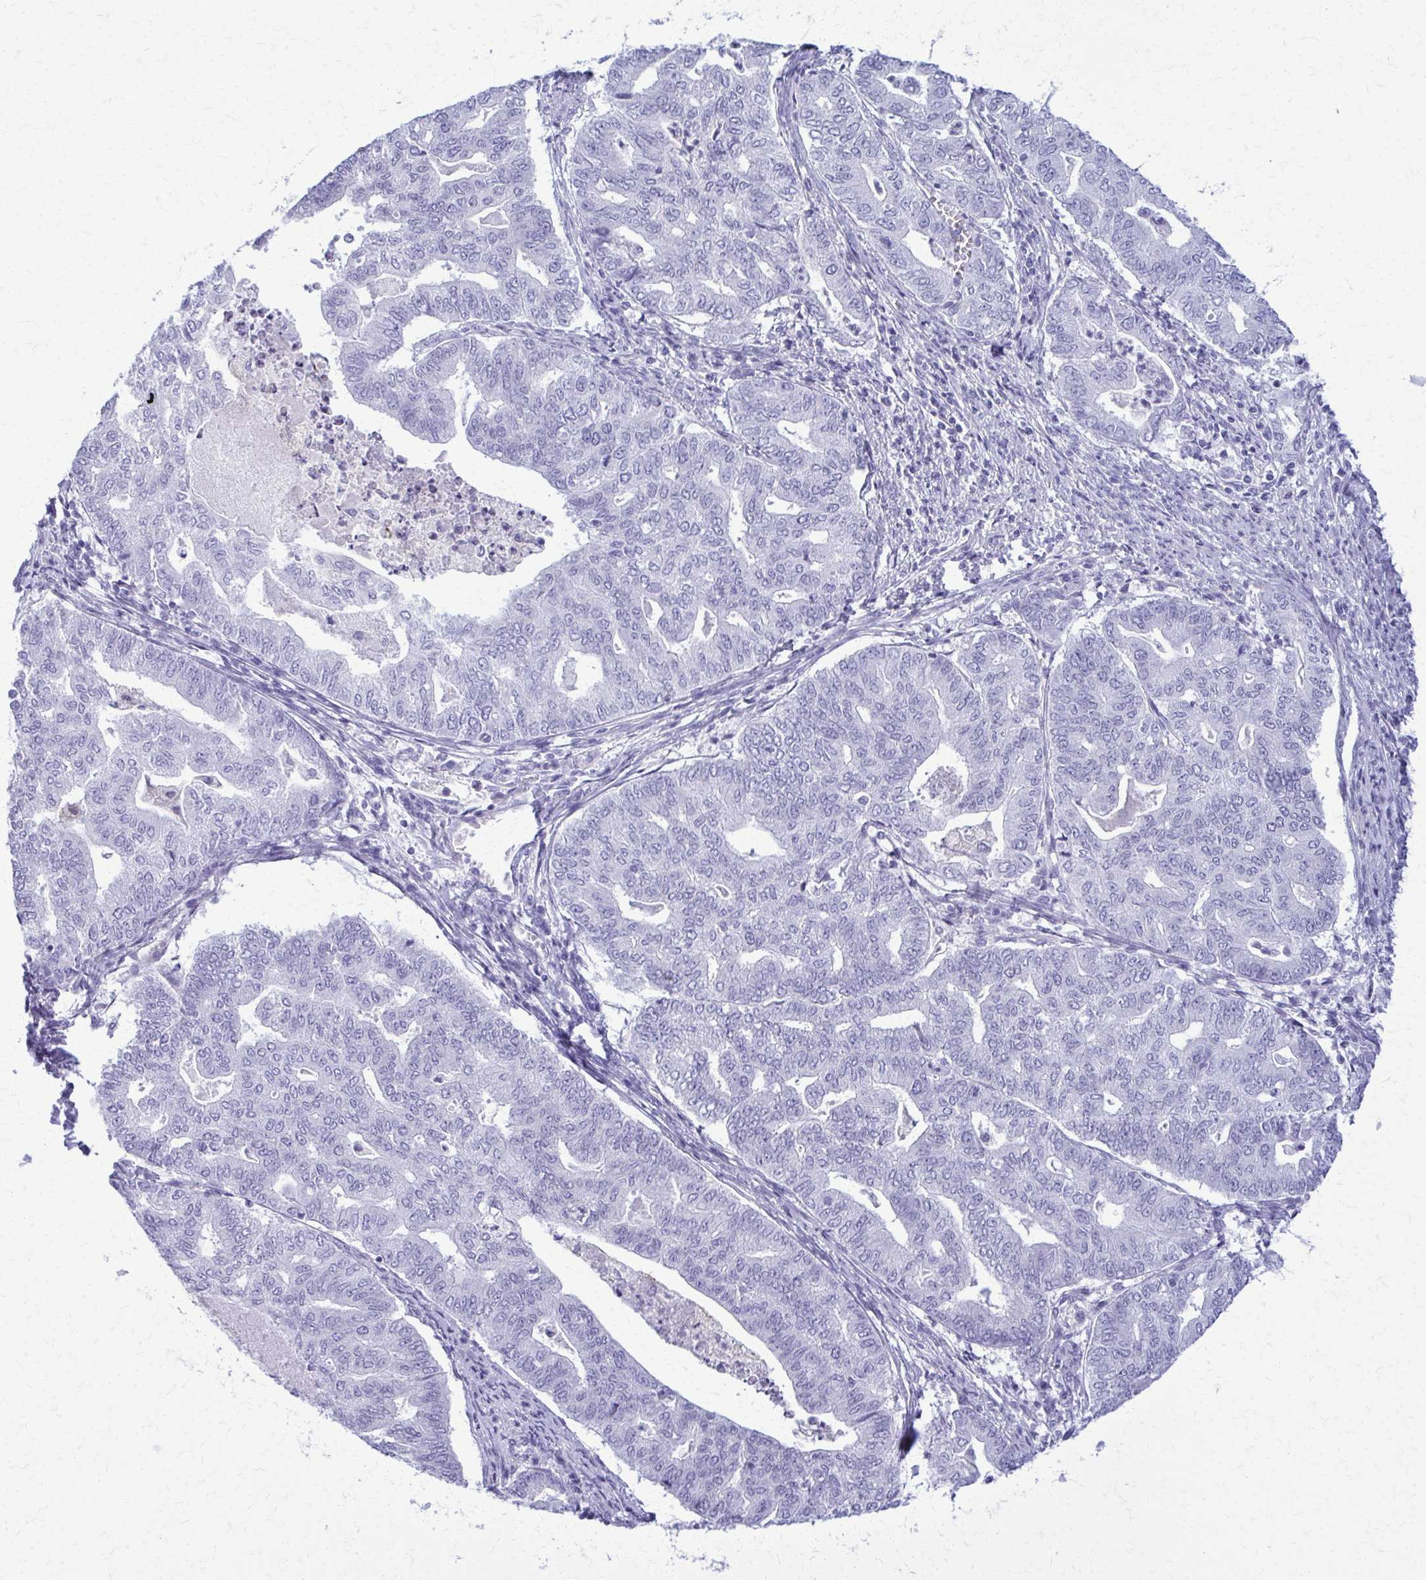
{"staining": {"intensity": "negative", "quantity": "none", "location": "none"}, "tissue": "endometrial cancer", "cell_type": "Tumor cells", "image_type": "cancer", "snomed": [{"axis": "morphology", "description": "Adenocarcinoma, NOS"}, {"axis": "topography", "description": "Endometrium"}], "caption": "Immunohistochemistry (IHC) micrograph of endometrial cancer stained for a protein (brown), which displays no expression in tumor cells. The staining was performed using DAB (3,3'-diaminobenzidine) to visualize the protein expression in brown, while the nuclei were stained in blue with hematoxylin (Magnification: 20x).", "gene": "ACSM2B", "patient": {"sex": "female", "age": 79}}